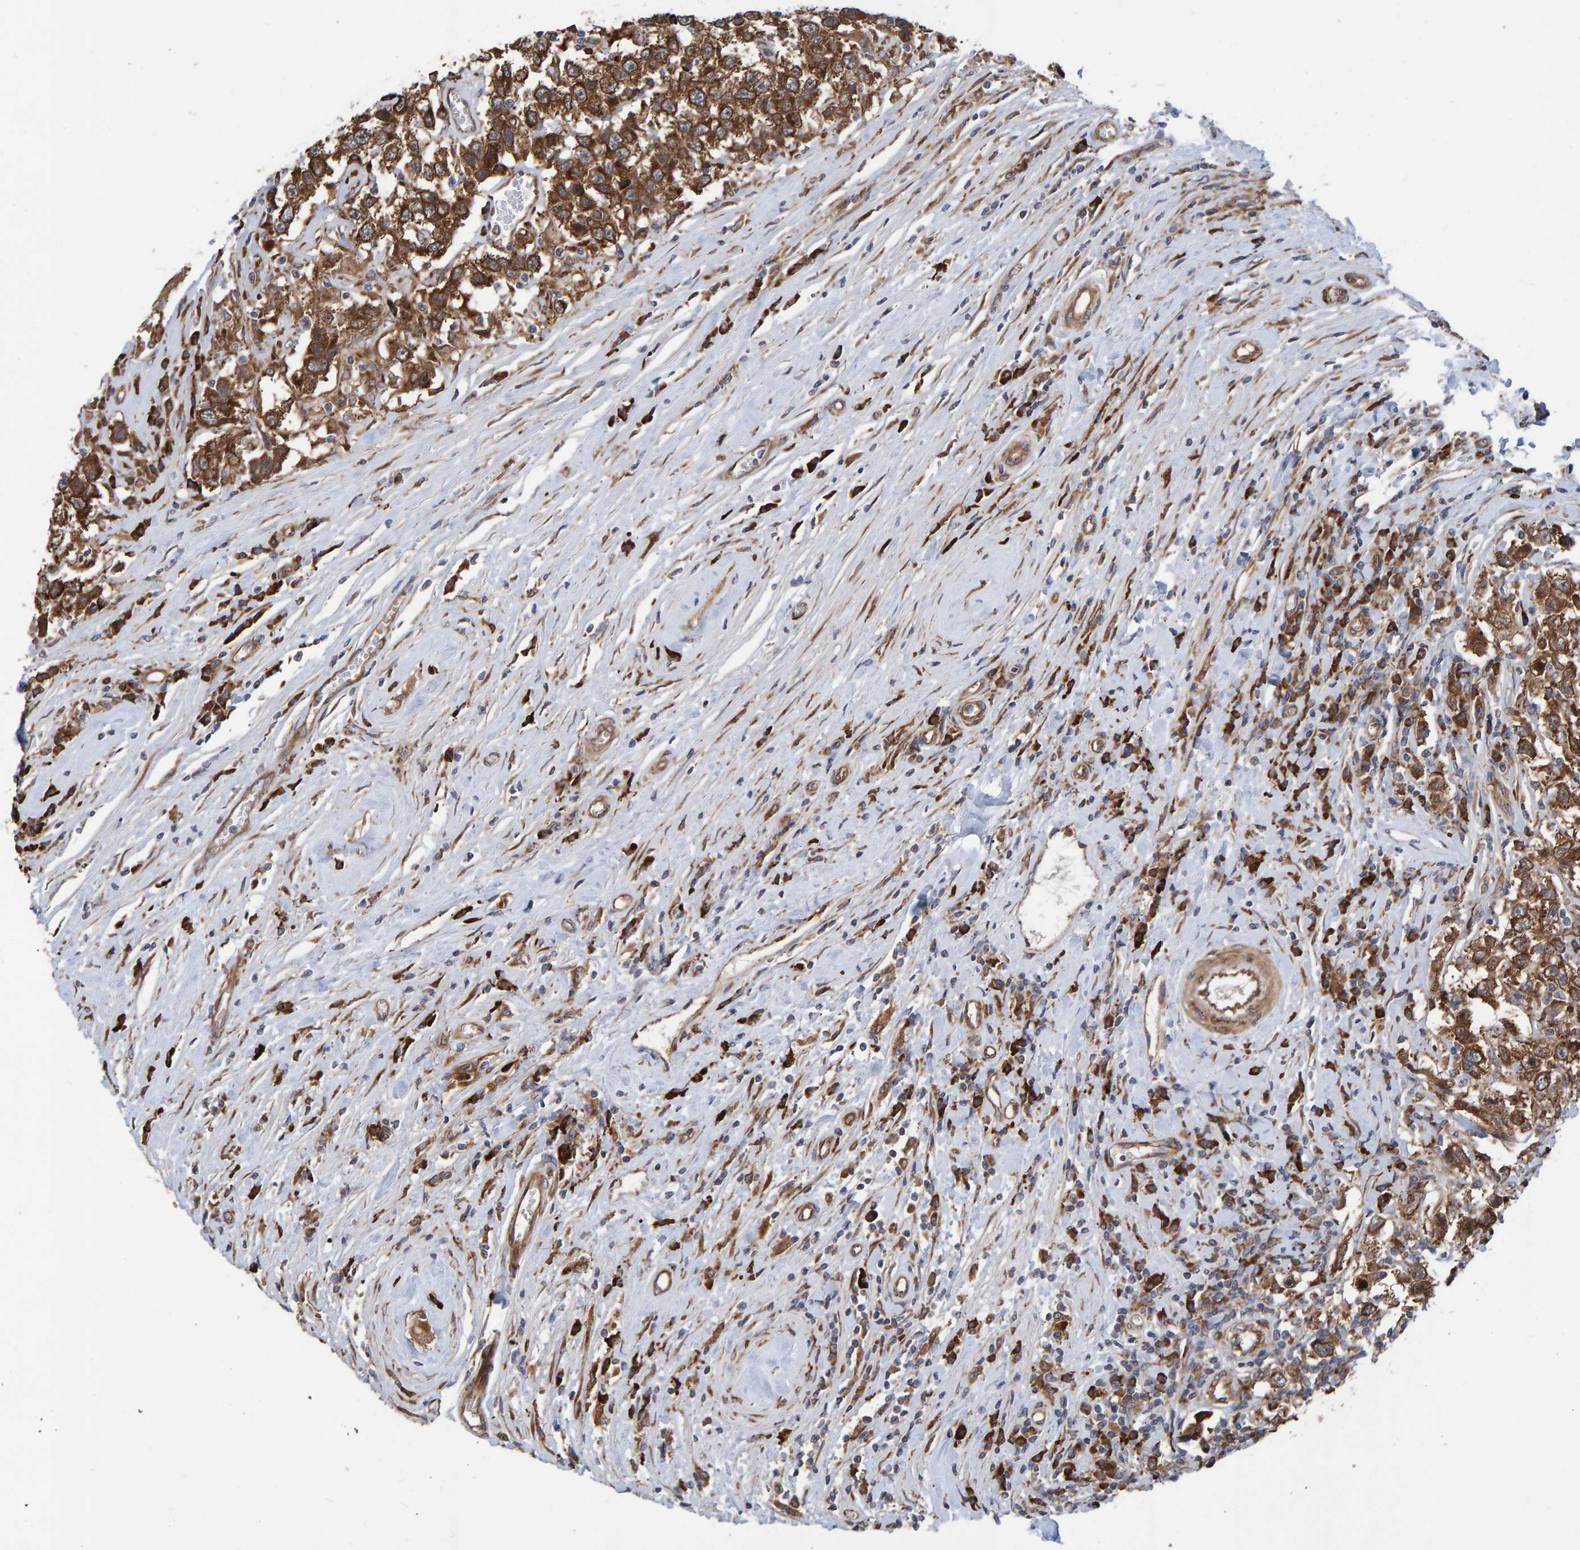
{"staining": {"intensity": "strong", "quantity": ">75%", "location": "cytoplasmic/membranous"}, "tissue": "testis cancer", "cell_type": "Tumor cells", "image_type": "cancer", "snomed": [{"axis": "morphology", "description": "Seminoma, NOS"}, {"axis": "topography", "description": "Testis"}], "caption": "Immunohistochemical staining of testis seminoma displays strong cytoplasmic/membranous protein expression in about >75% of tumor cells. The staining was performed using DAB to visualize the protein expression in brown, while the nuclei were stained in blue with hematoxylin (Magnification: 20x).", "gene": "KIAA0753", "patient": {"sex": "male", "age": 41}}